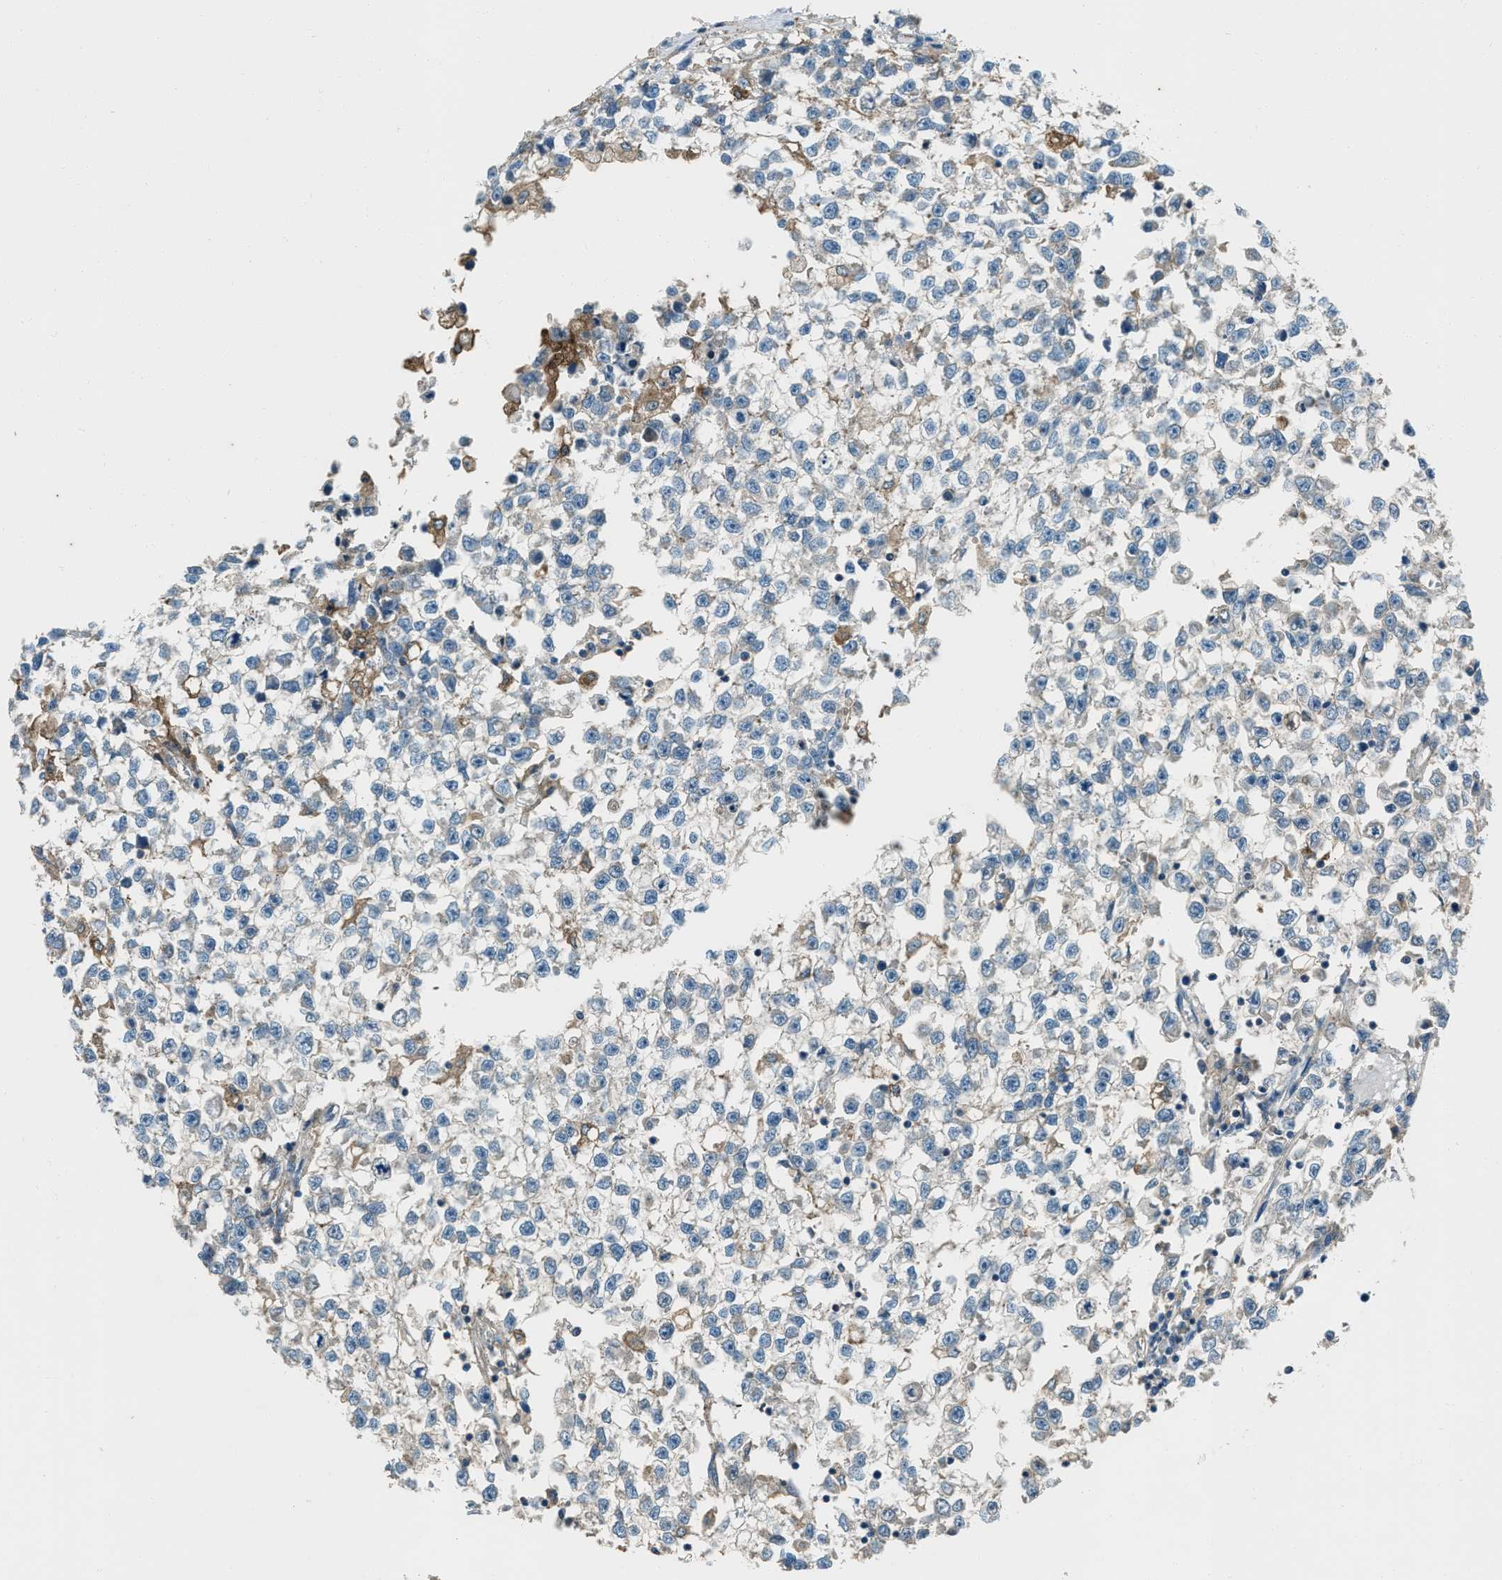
{"staining": {"intensity": "negative", "quantity": "none", "location": "none"}, "tissue": "testis cancer", "cell_type": "Tumor cells", "image_type": "cancer", "snomed": [{"axis": "morphology", "description": "Seminoma, NOS"}, {"axis": "morphology", "description": "Carcinoma, Embryonal, NOS"}, {"axis": "topography", "description": "Testis"}], "caption": "High power microscopy image of an IHC photomicrograph of embryonal carcinoma (testis), revealing no significant staining in tumor cells.", "gene": "SVIL", "patient": {"sex": "male", "age": 51}}